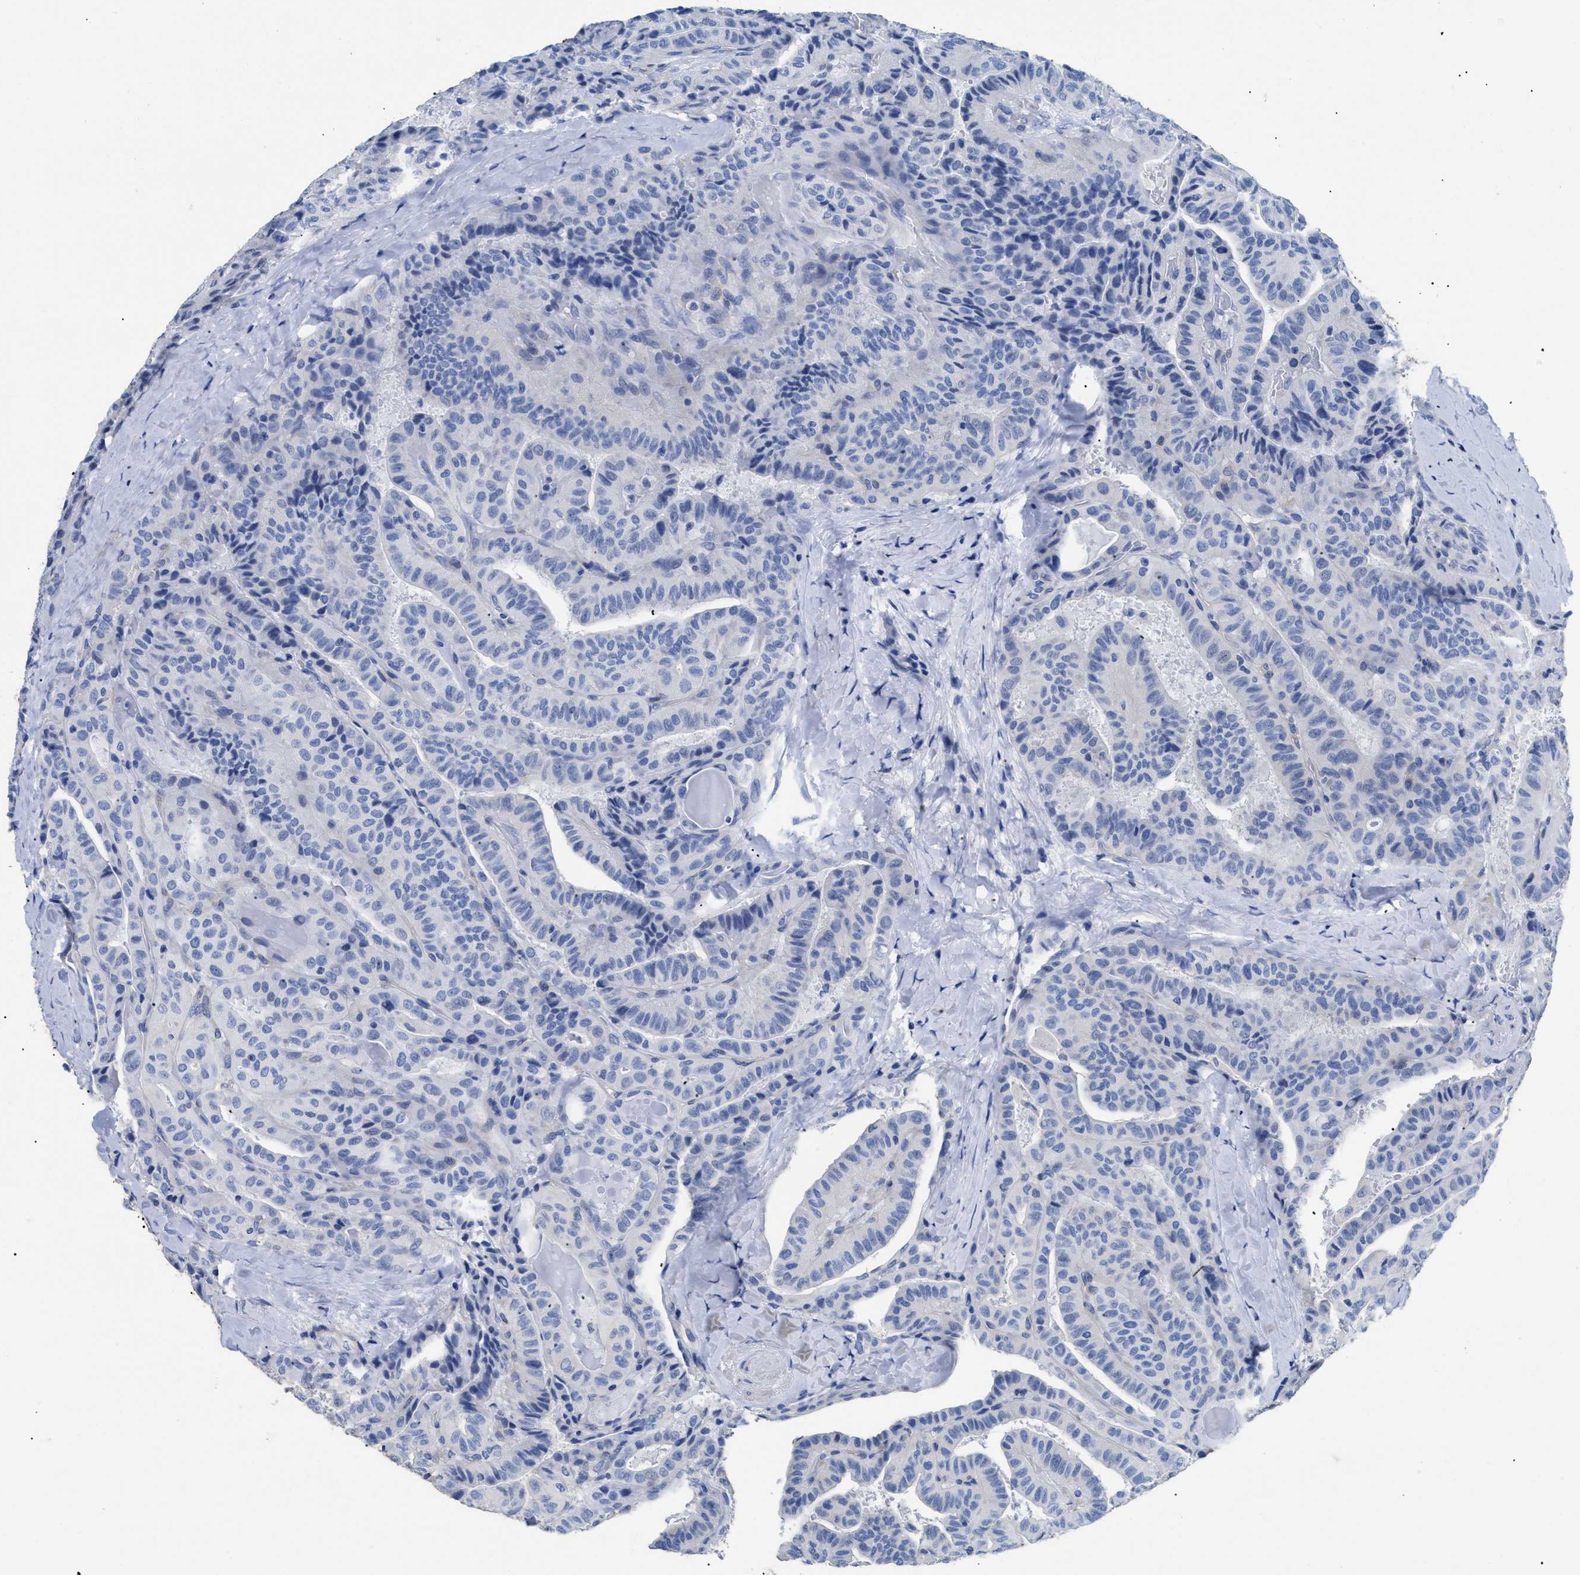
{"staining": {"intensity": "negative", "quantity": "none", "location": "none"}, "tissue": "thyroid cancer", "cell_type": "Tumor cells", "image_type": "cancer", "snomed": [{"axis": "morphology", "description": "Papillary adenocarcinoma, NOS"}, {"axis": "topography", "description": "Thyroid gland"}], "caption": "Immunohistochemistry micrograph of neoplastic tissue: human papillary adenocarcinoma (thyroid) stained with DAB (3,3'-diaminobenzidine) demonstrates no significant protein expression in tumor cells. (DAB (3,3'-diaminobenzidine) IHC, high magnification).", "gene": "DLC1", "patient": {"sex": "male", "age": 77}}